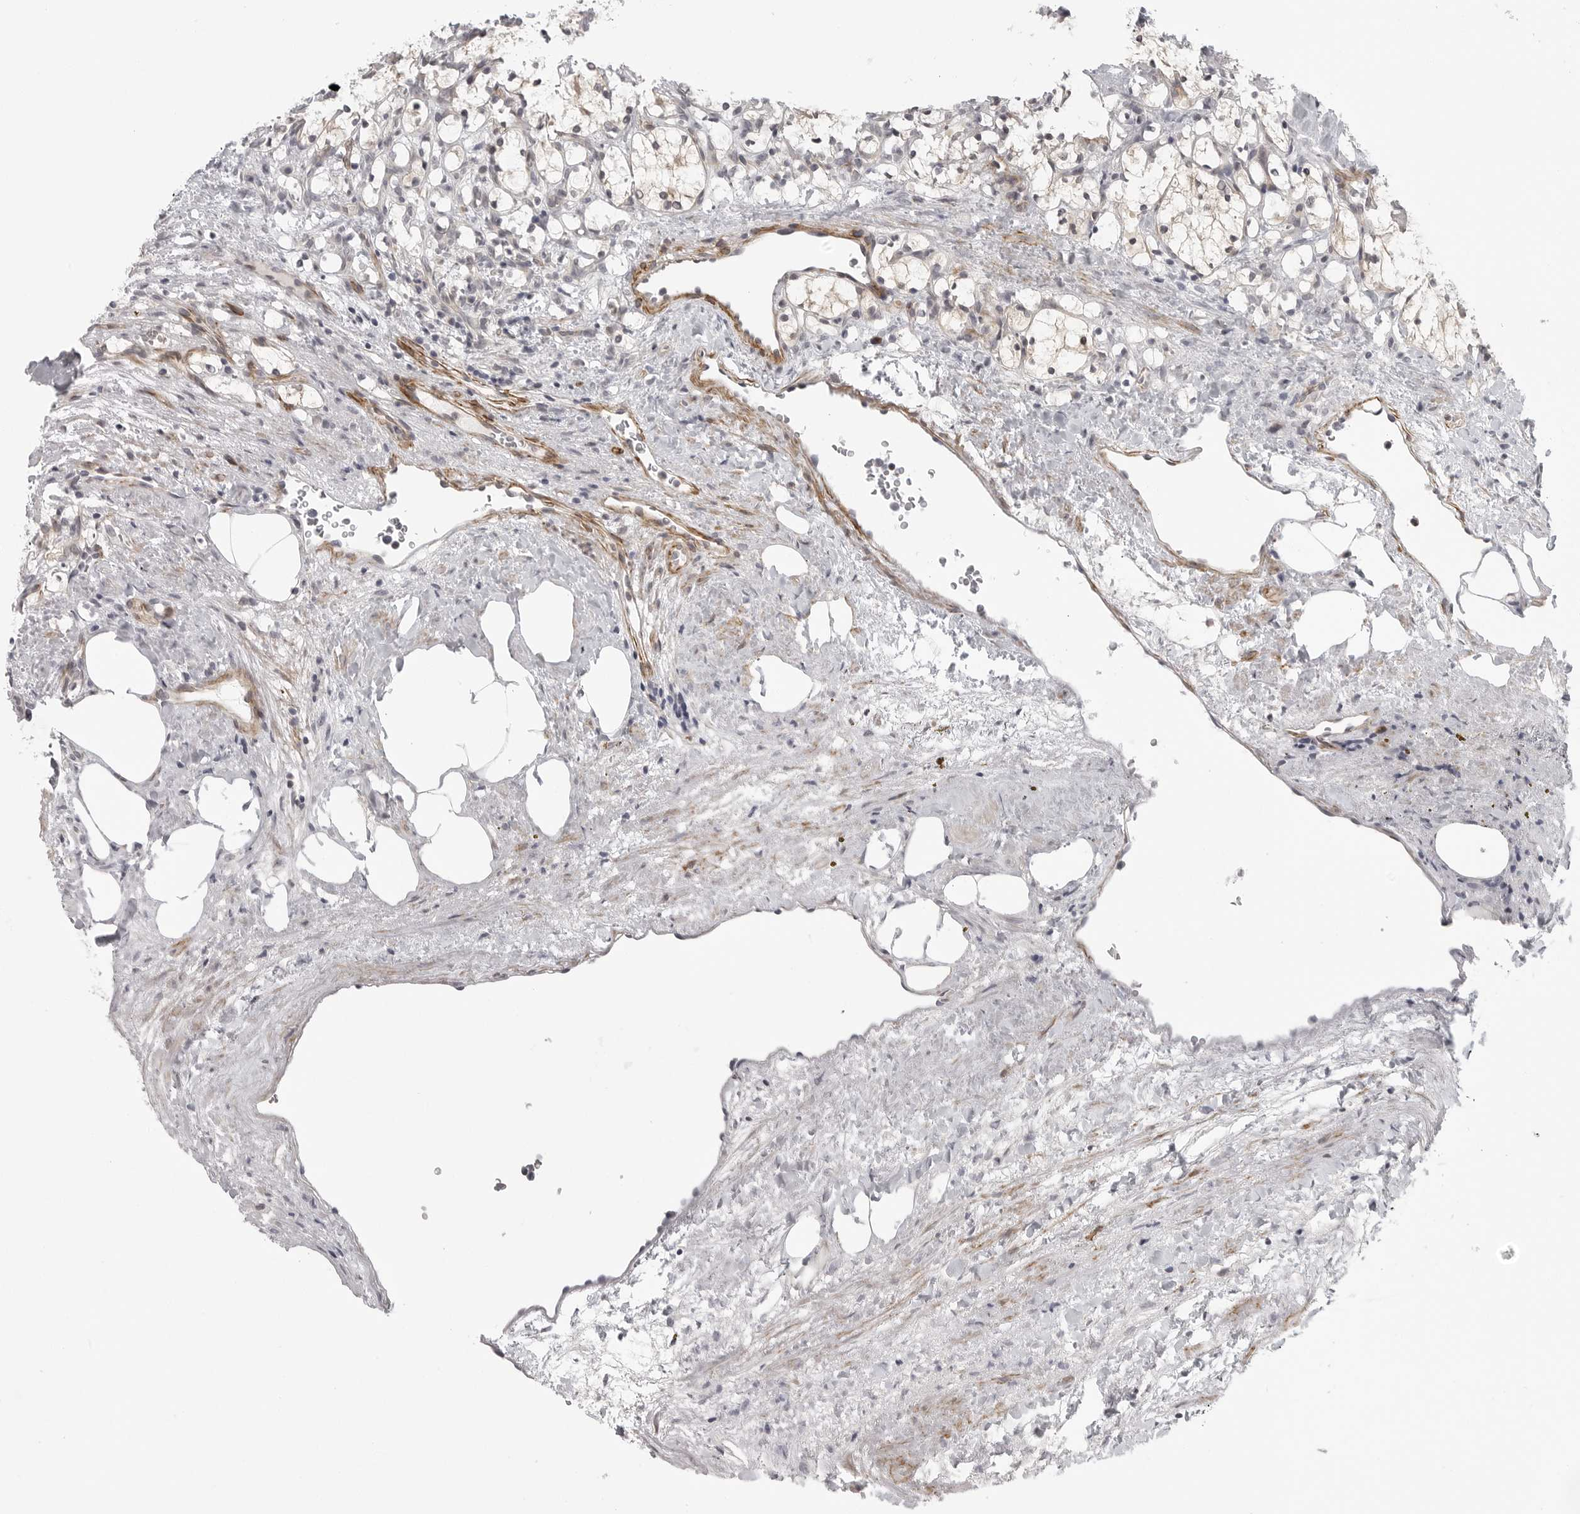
{"staining": {"intensity": "weak", "quantity": "<25%", "location": "cytoplasmic/membranous"}, "tissue": "renal cancer", "cell_type": "Tumor cells", "image_type": "cancer", "snomed": [{"axis": "morphology", "description": "Adenocarcinoma, NOS"}, {"axis": "topography", "description": "Kidney"}], "caption": "Renal adenocarcinoma was stained to show a protein in brown. There is no significant staining in tumor cells.", "gene": "TUT4", "patient": {"sex": "female", "age": 69}}